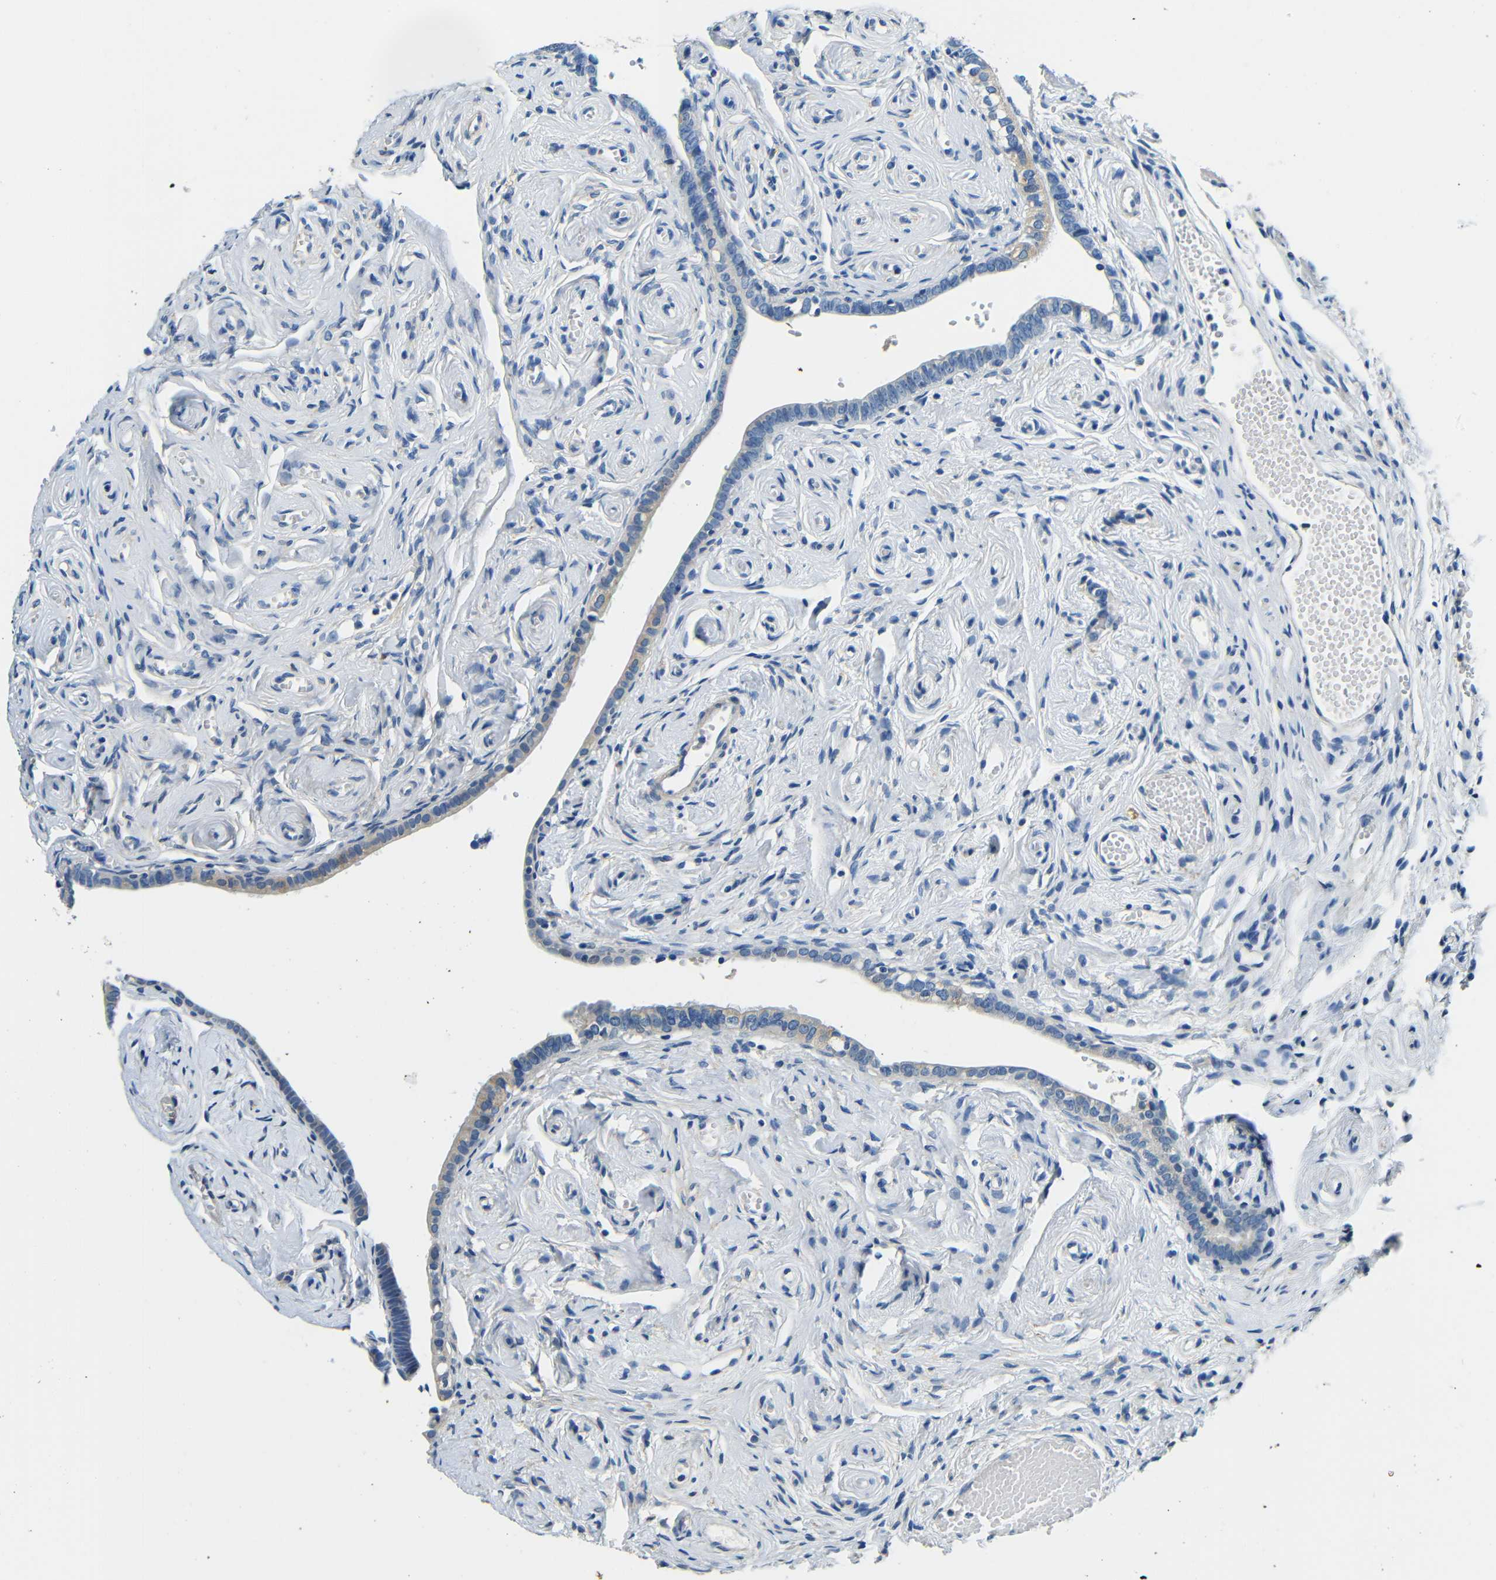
{"staining": {"intensity": "weak", "quantity": "<25%", "location": "cytoplasmic/membranous"}, "tissue": "fallopian tube", "cell_type": "Glandular cells", "image_type": "normal", "snomed": [{"axis": "morphology", "description": "Normal tissue, NOS"}, {"axis": "topography", "description": "Fallopian tube"}], "caption": "The photomicrograph displays no staining of glandular cells in unremarkable fallopian tube.", "gene": "FMO5", "patient": {"sex": "female", "age": 71}}